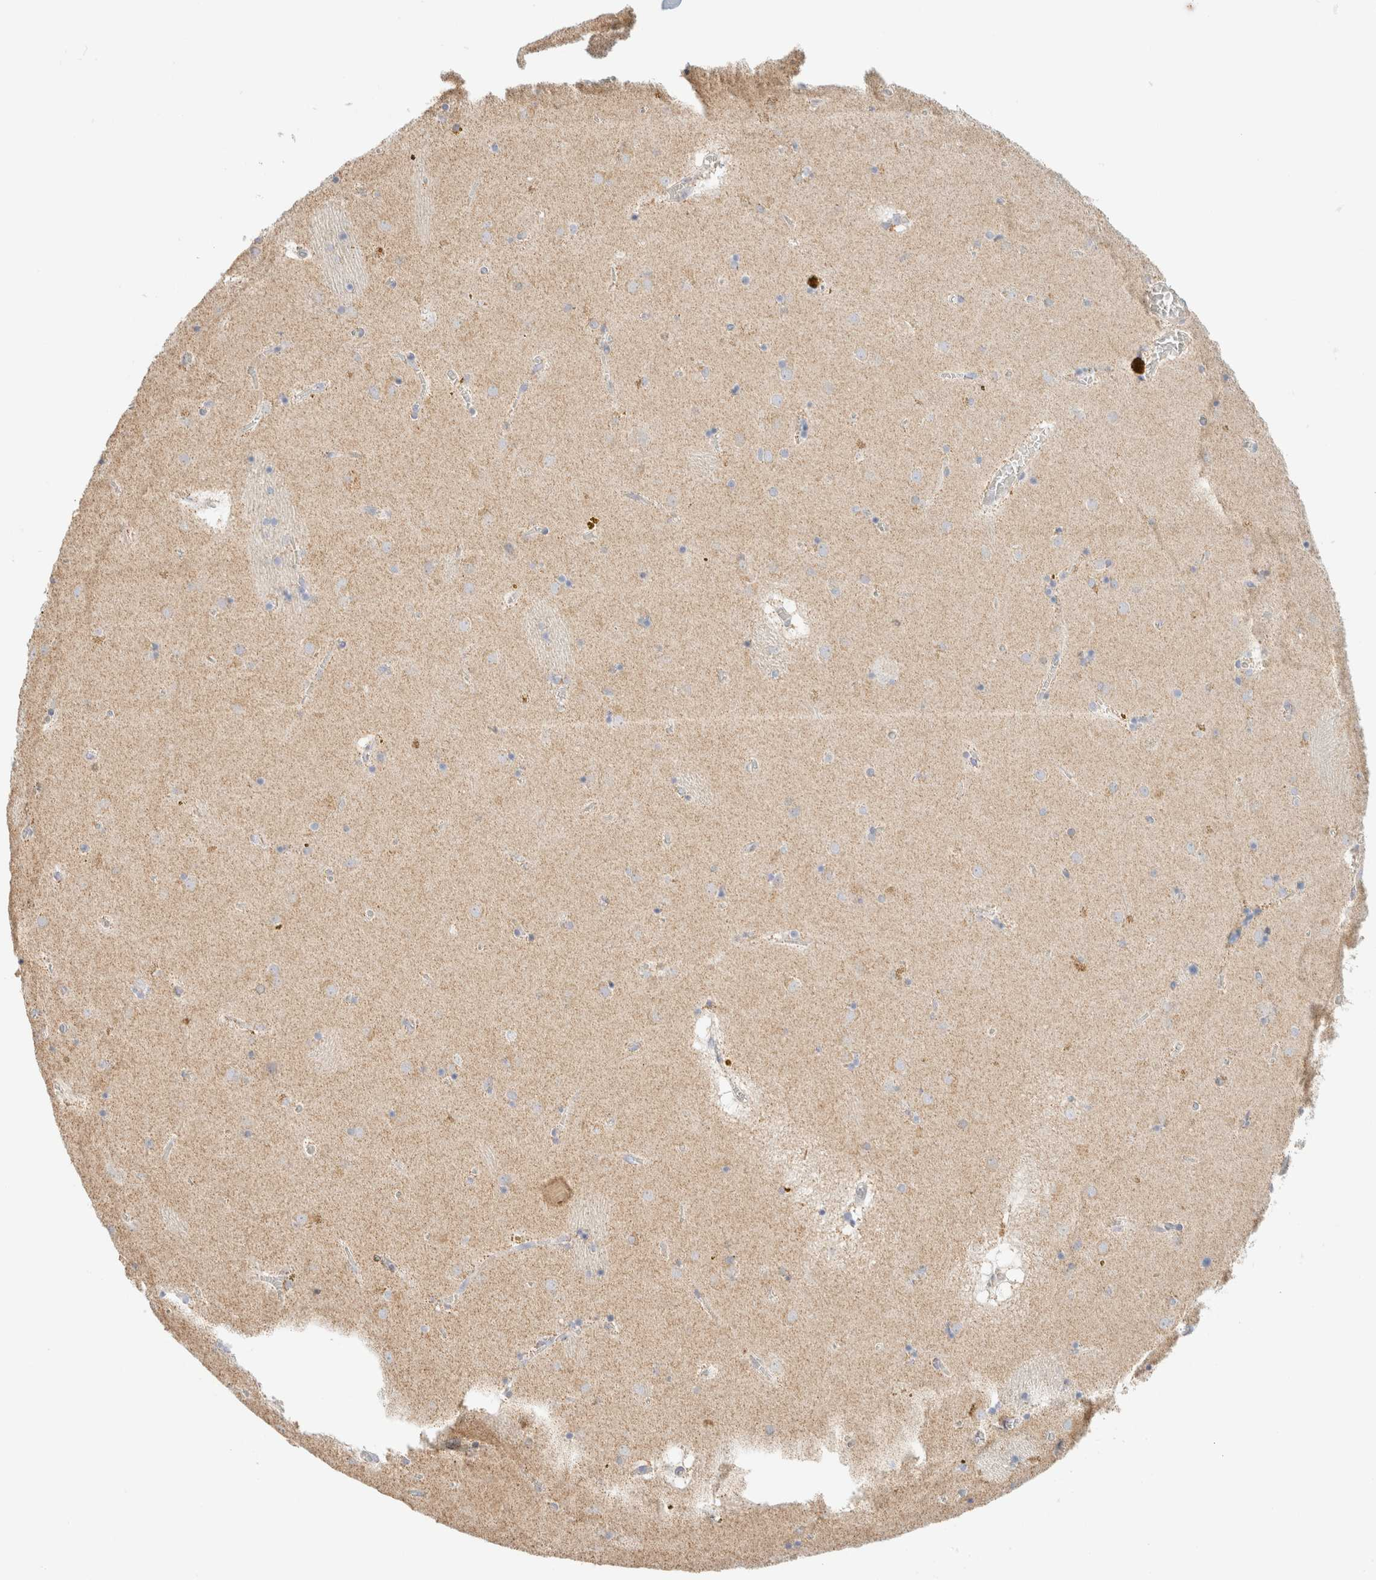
{"staining": {"intensity": "moderate", "quantity": "<25%", "location": "cytoplasmic/membranous"}, "tissue": "caudate", "cell_type": "Glial cells", "image_type": "normal", "snomed": [{"axis": "morphology", "description": "Normal tissue, NOS"}, {"axis": "topography", "description": "Lateral ventricle wall"}], "caption": "The histopathology image exhibits staining of normal caudate, revealing moderate cytoplasmic/membranous protein positivity (brown color) within glial cells.", "gene": "HDHD3", "patient": {"sex": "male", "age": 70}}